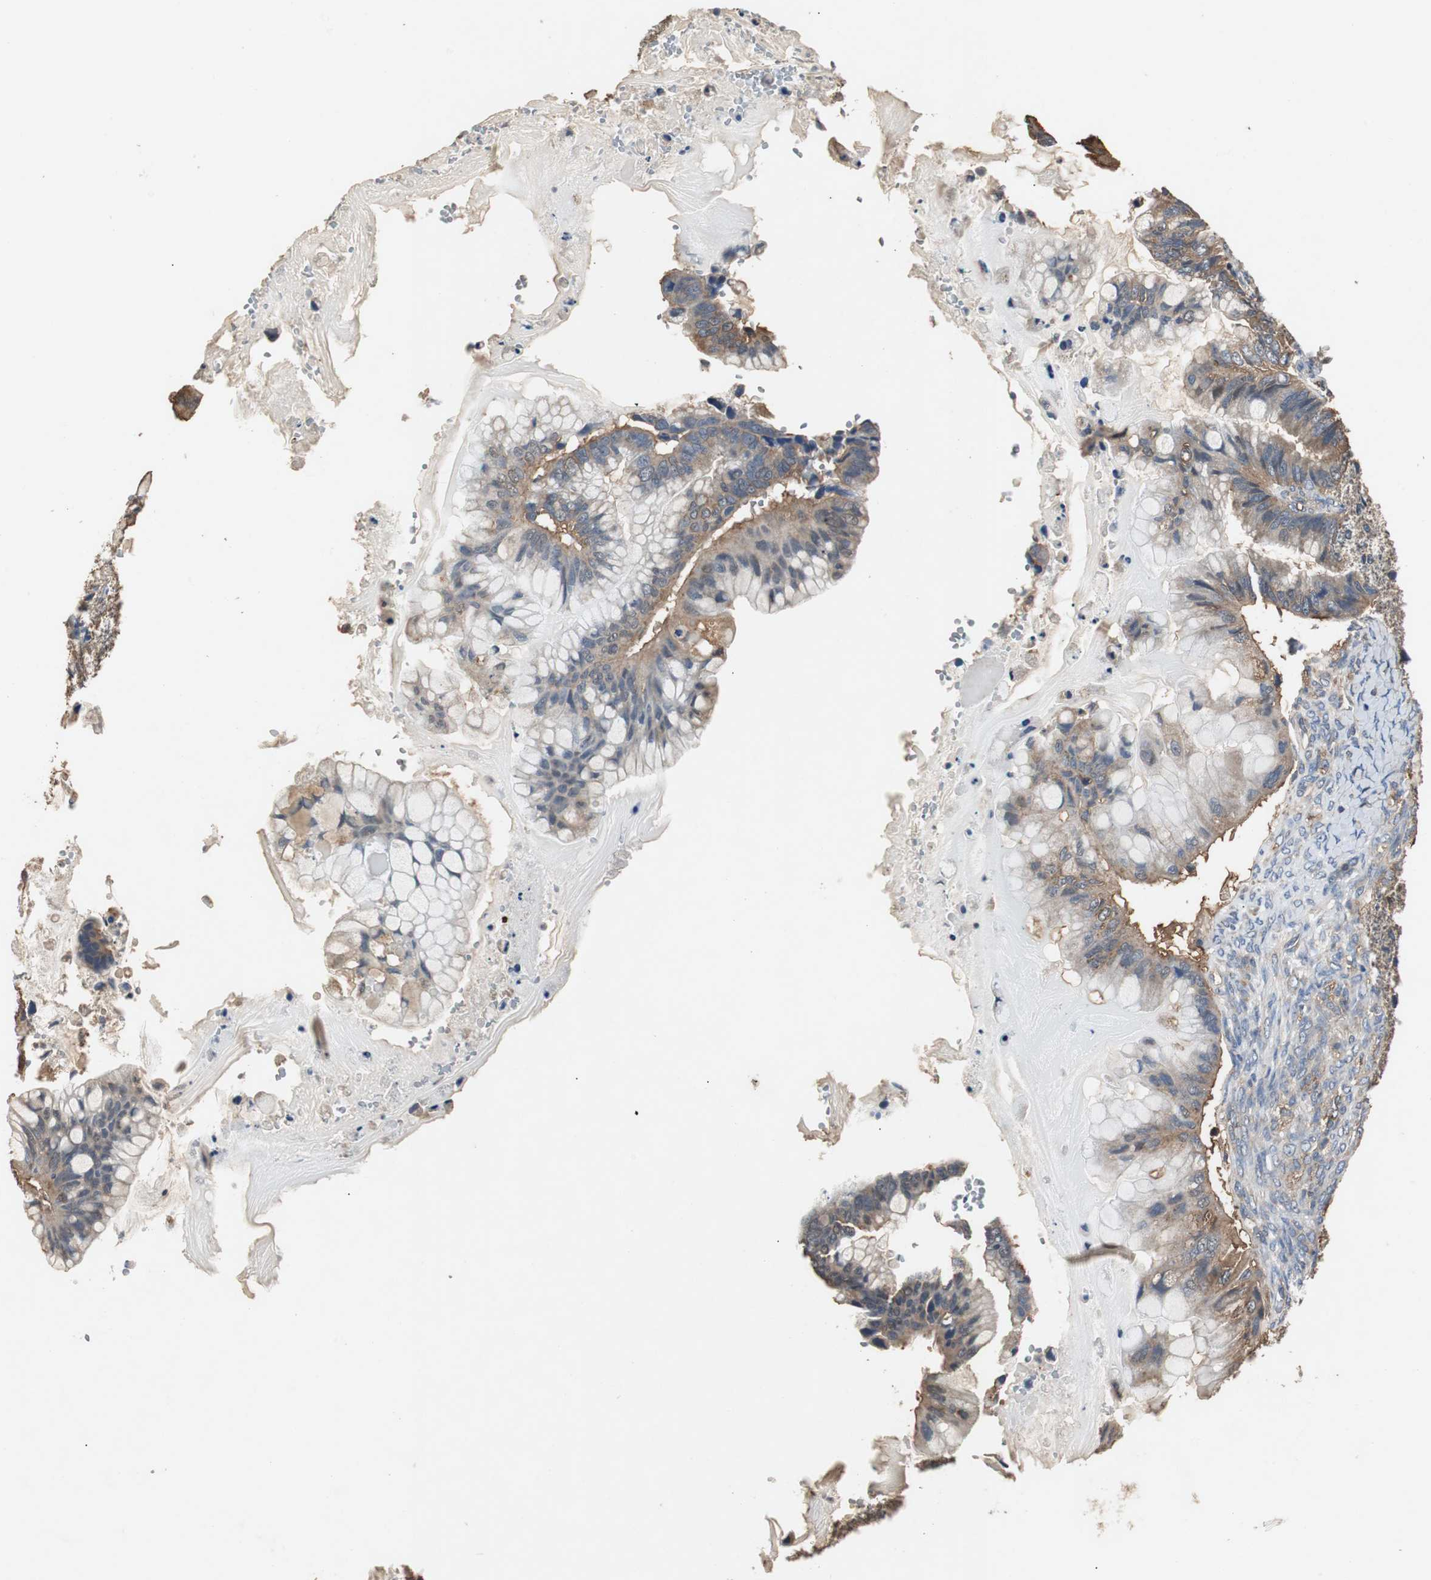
{"staining": {"intensity": "moderate", "quantity": "<25%", "location": "cytoplasmic/membranous"}, "tissue": "ovarian cancer", "cell_type": "Tumor cells", "image_type": "cancer", "snomed": [{"axis": "morphology", "description": "Cystadenocarcinoma, mucinous, NOS"}, {"axis": "topography", "description": "Ovary"}], "caption": "About <25% of tumor cells in human ovarian cancer show moderate cytoplasmic/membranous protein staining as visualized by brown immunohistochemical staining.", "gene": "TNFRSF14", "patient": {"sex": "female", "age": 36}}